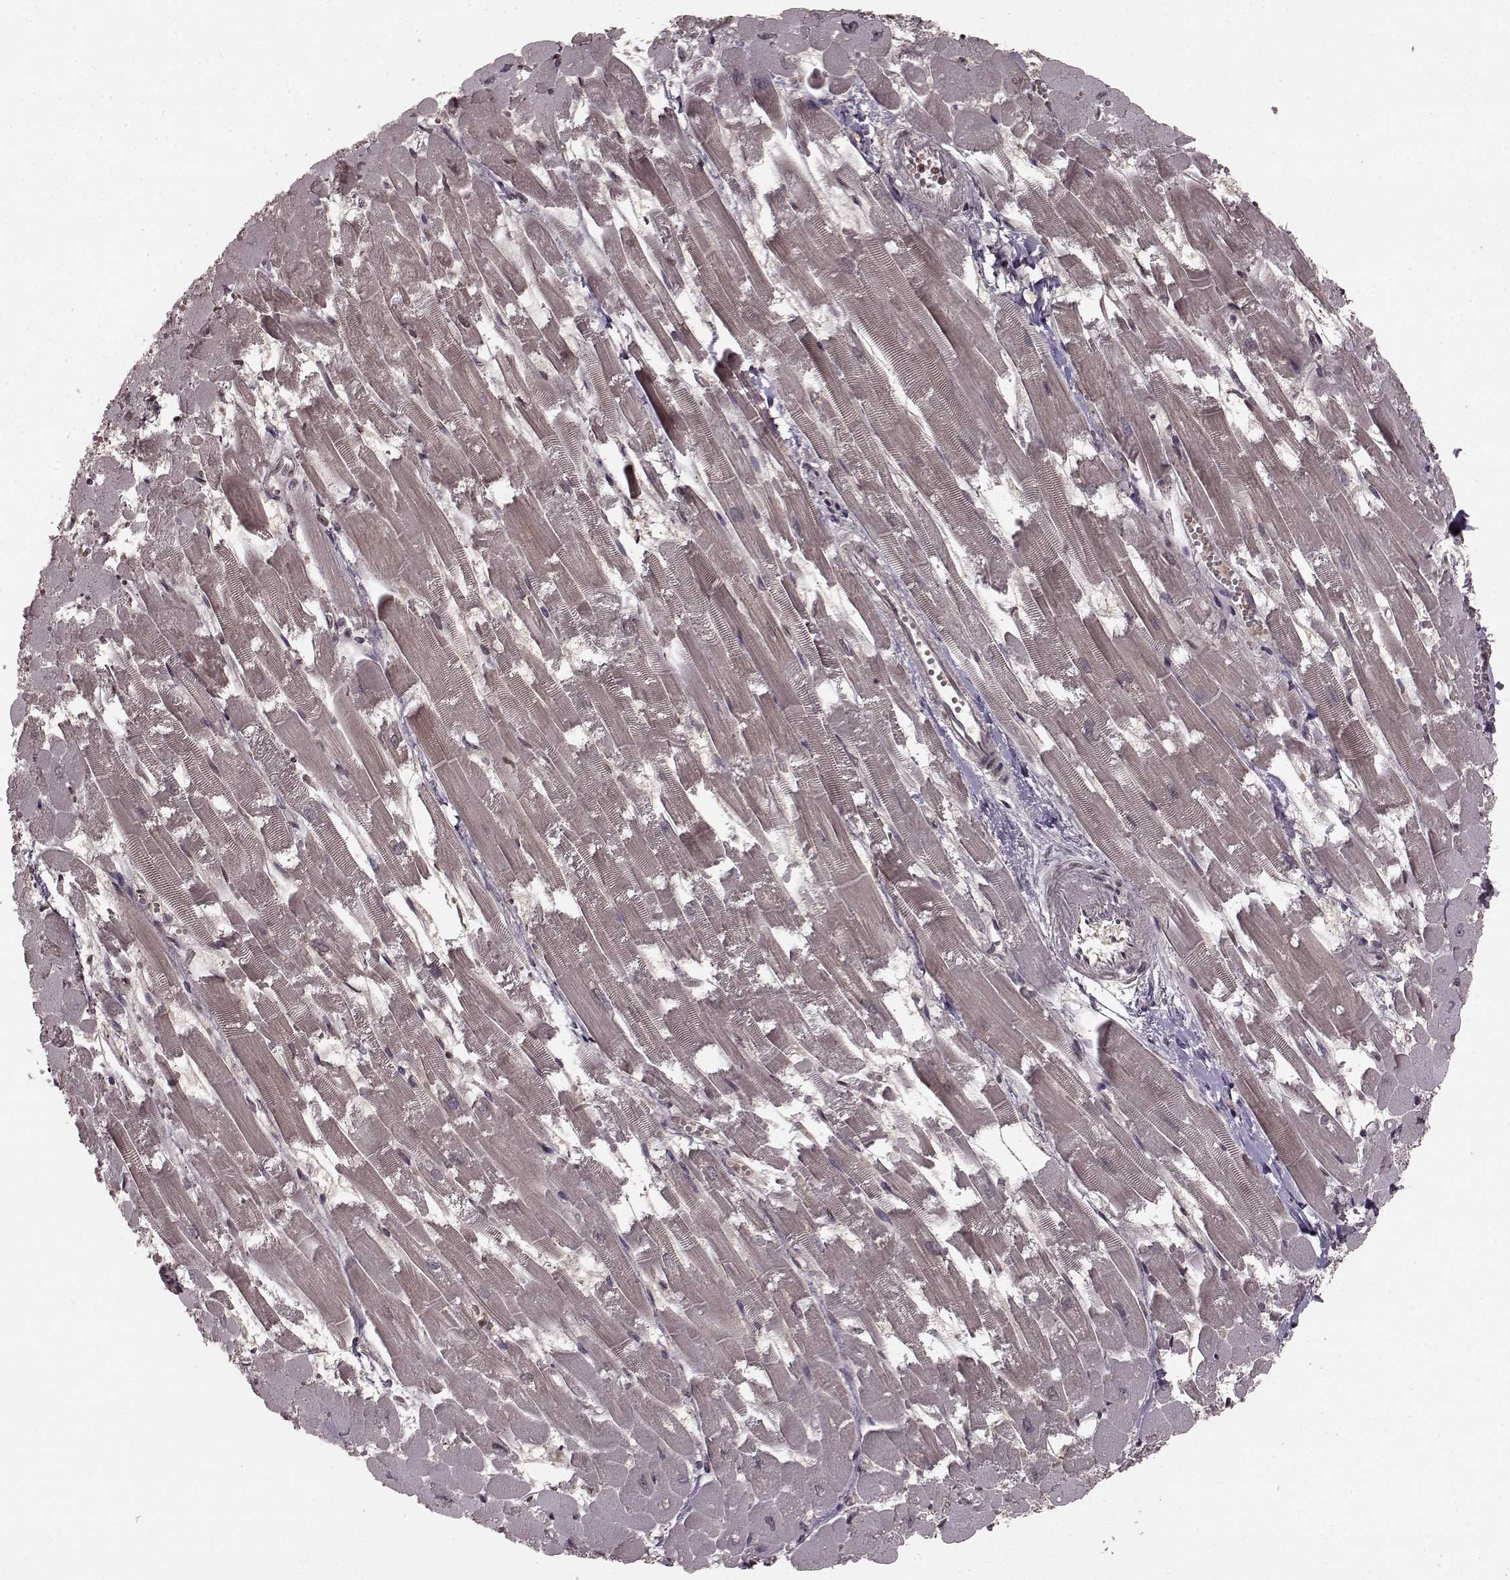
{"staining": {"intensity": "weak", "quantity": "<25%", "location": "nuclear"}, "tissue": "heart muscle", "cell_type": "Cardiomyocytes", "image_type": "normal", "snomed": [{"axis": "morphology", "description": "Normal tissue, NOS"}, {"axis": "topography", "description": "Heart"}], "caption": "DAB immunohistochemical staining of normal human heart muscle demonstrates no significant expression in cardiomyocytes. (IHC, brightfield microscopy, high magnification).", "gene": "GSS", "patient": {"sex": "female", "age": 52}}